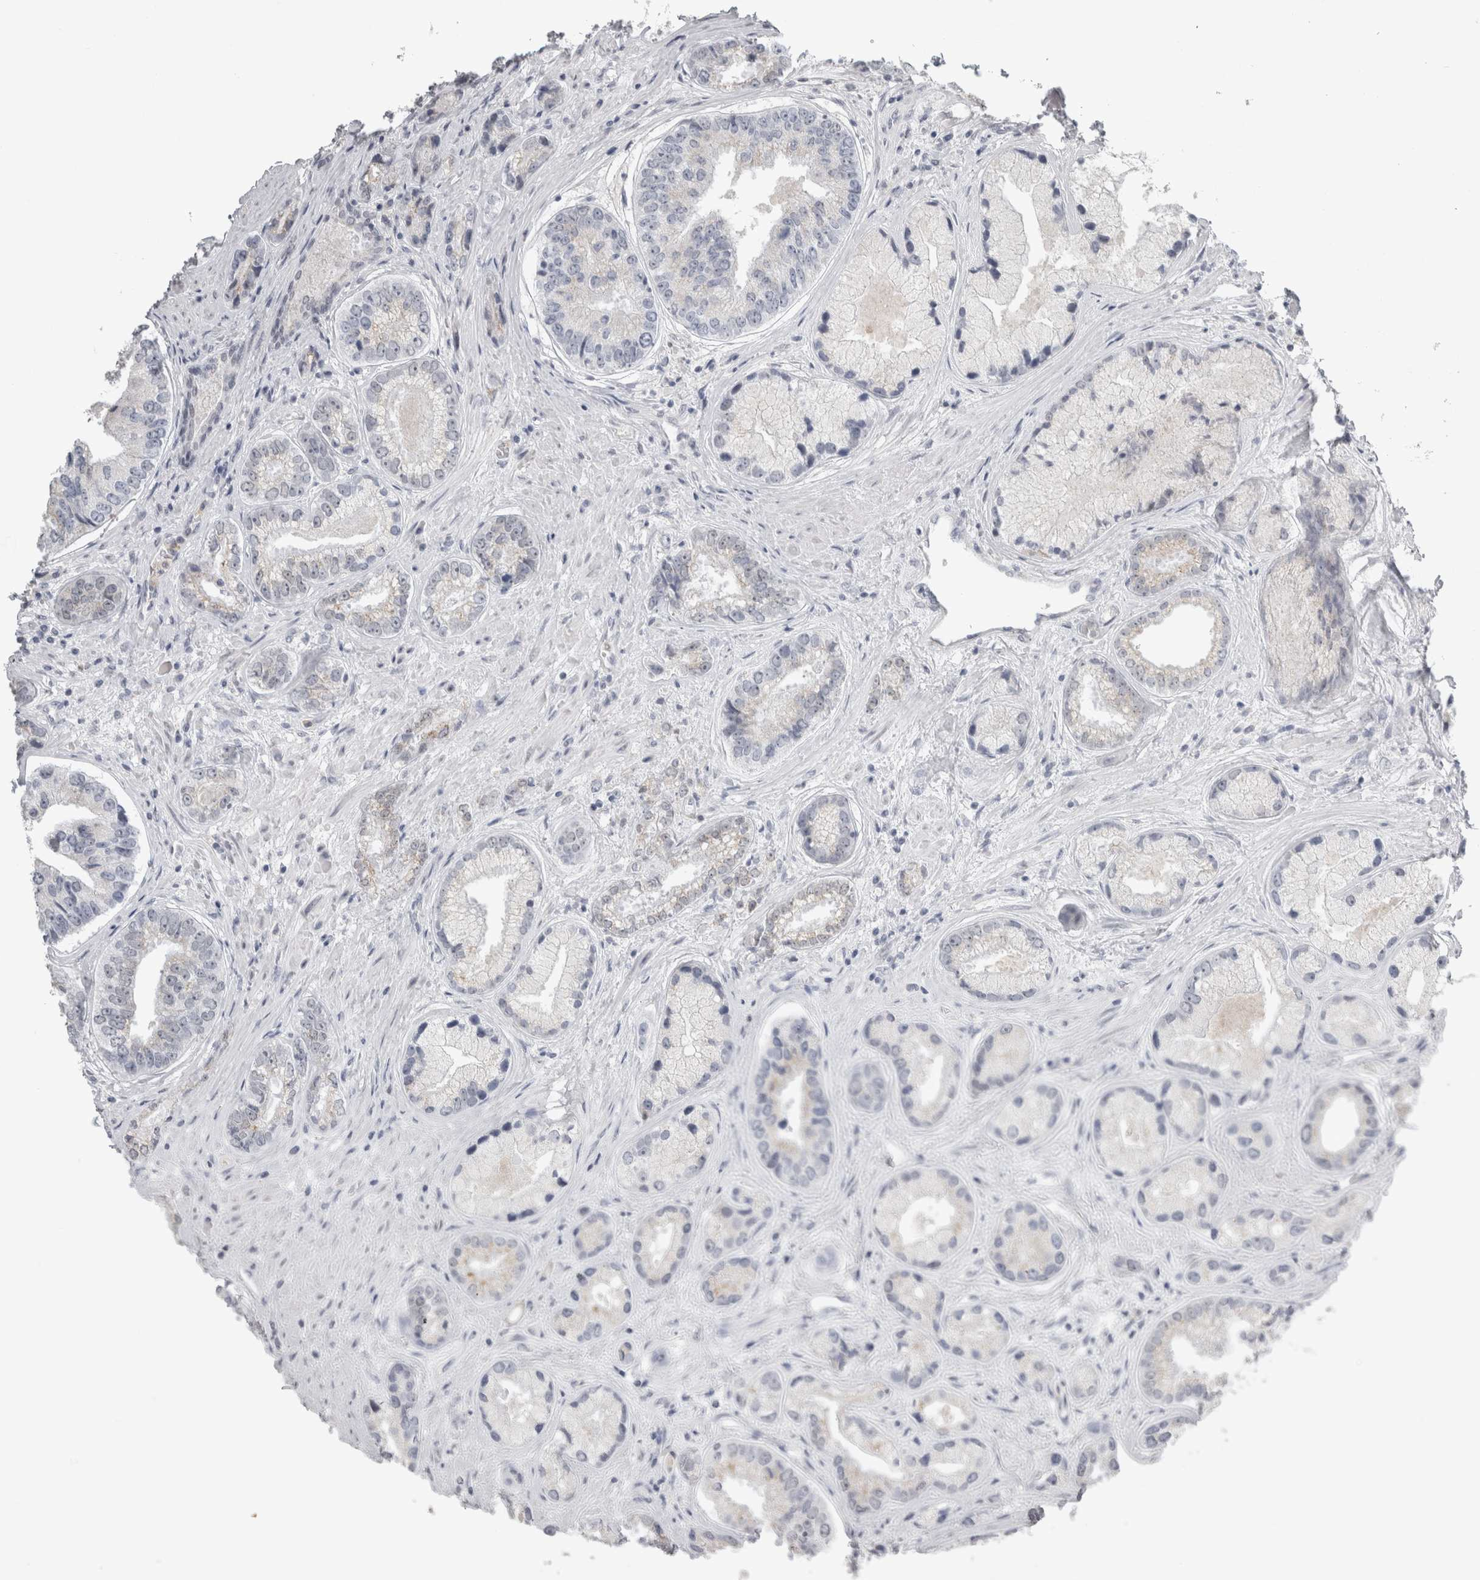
{"staining": {"intensity": "weak", "quantity": "<25%", "location": "cytoplasmic/membranous"}, "tissue": "prostate cancer", "cell_type": "Tumor cells", "image_type": "cancer", "snomed": [{"axis": "morphology", "description": "Adenocarcinoma, High grade"}, {"axis": "topography", "description": "Prostate"}], "caption": "This is an IHC histopathology image of human high-grade adenocarcinoma (prostate). There is no staining in tumor cells.", "gene": "PLIN1", "patient": {"sex": "male", "age": 61}}